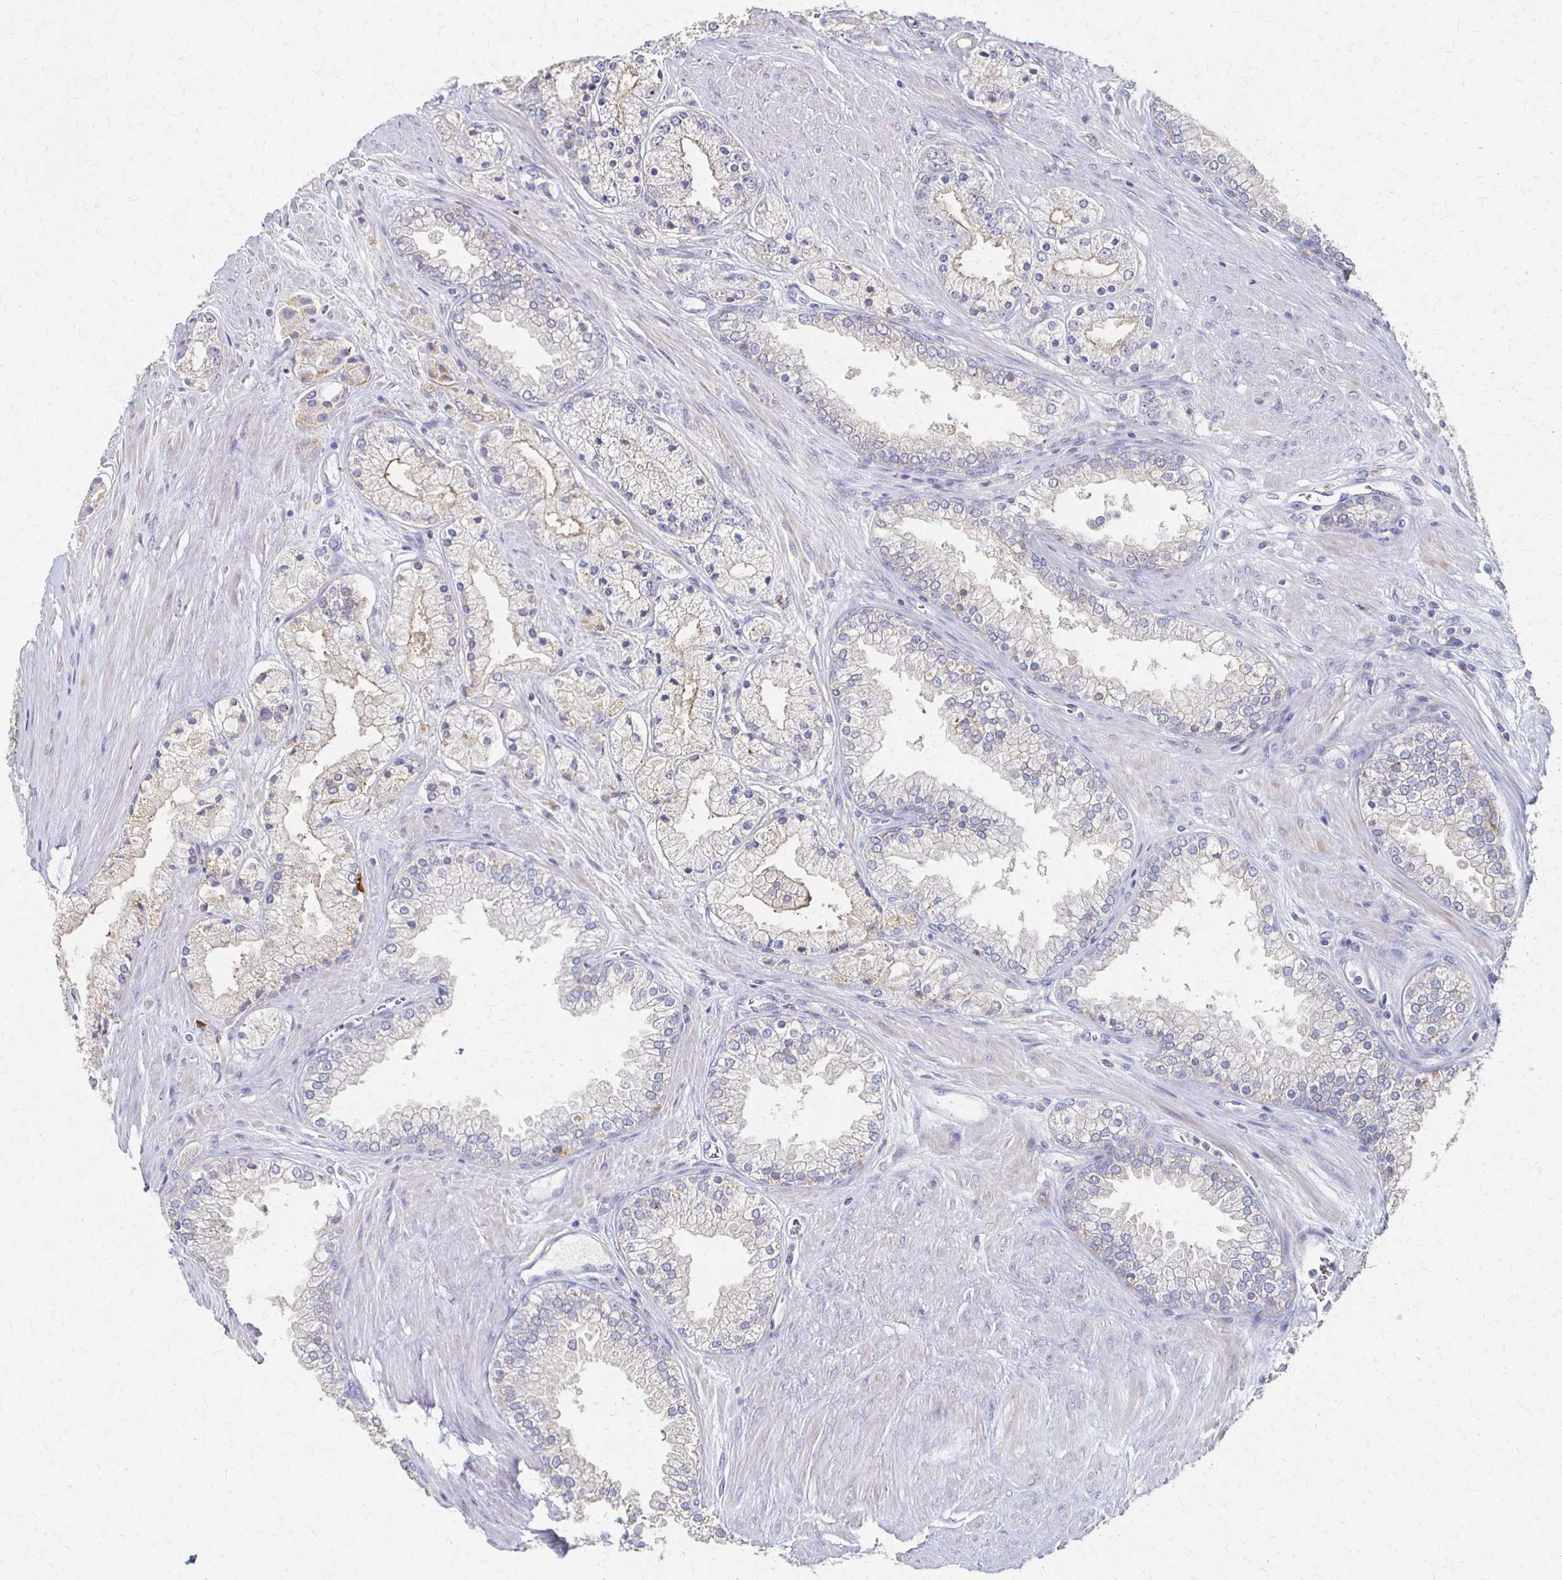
{"staining": {"intensity": "moderate", "quantity": "<25%", "location": "cytoplasmic/membranous"}, "tissue": "prostate cancer", "cell_type": "Tumor cells", "image_type": "cancer", "snomed": [{"axis": "morphology", "description": "Adenocarcinoma, High grade"}, {"axis": "topography", "description": "Prostate"}], "caption": "Adenocarcinoma (high-grade) (prostate) stained with a brown dye shows moderate cytoplasmic/membranous positive staining in approximately <25% of tumor cells.", "gene": "CX3CR1", "patient": {"sex": "male", "age": 66}}